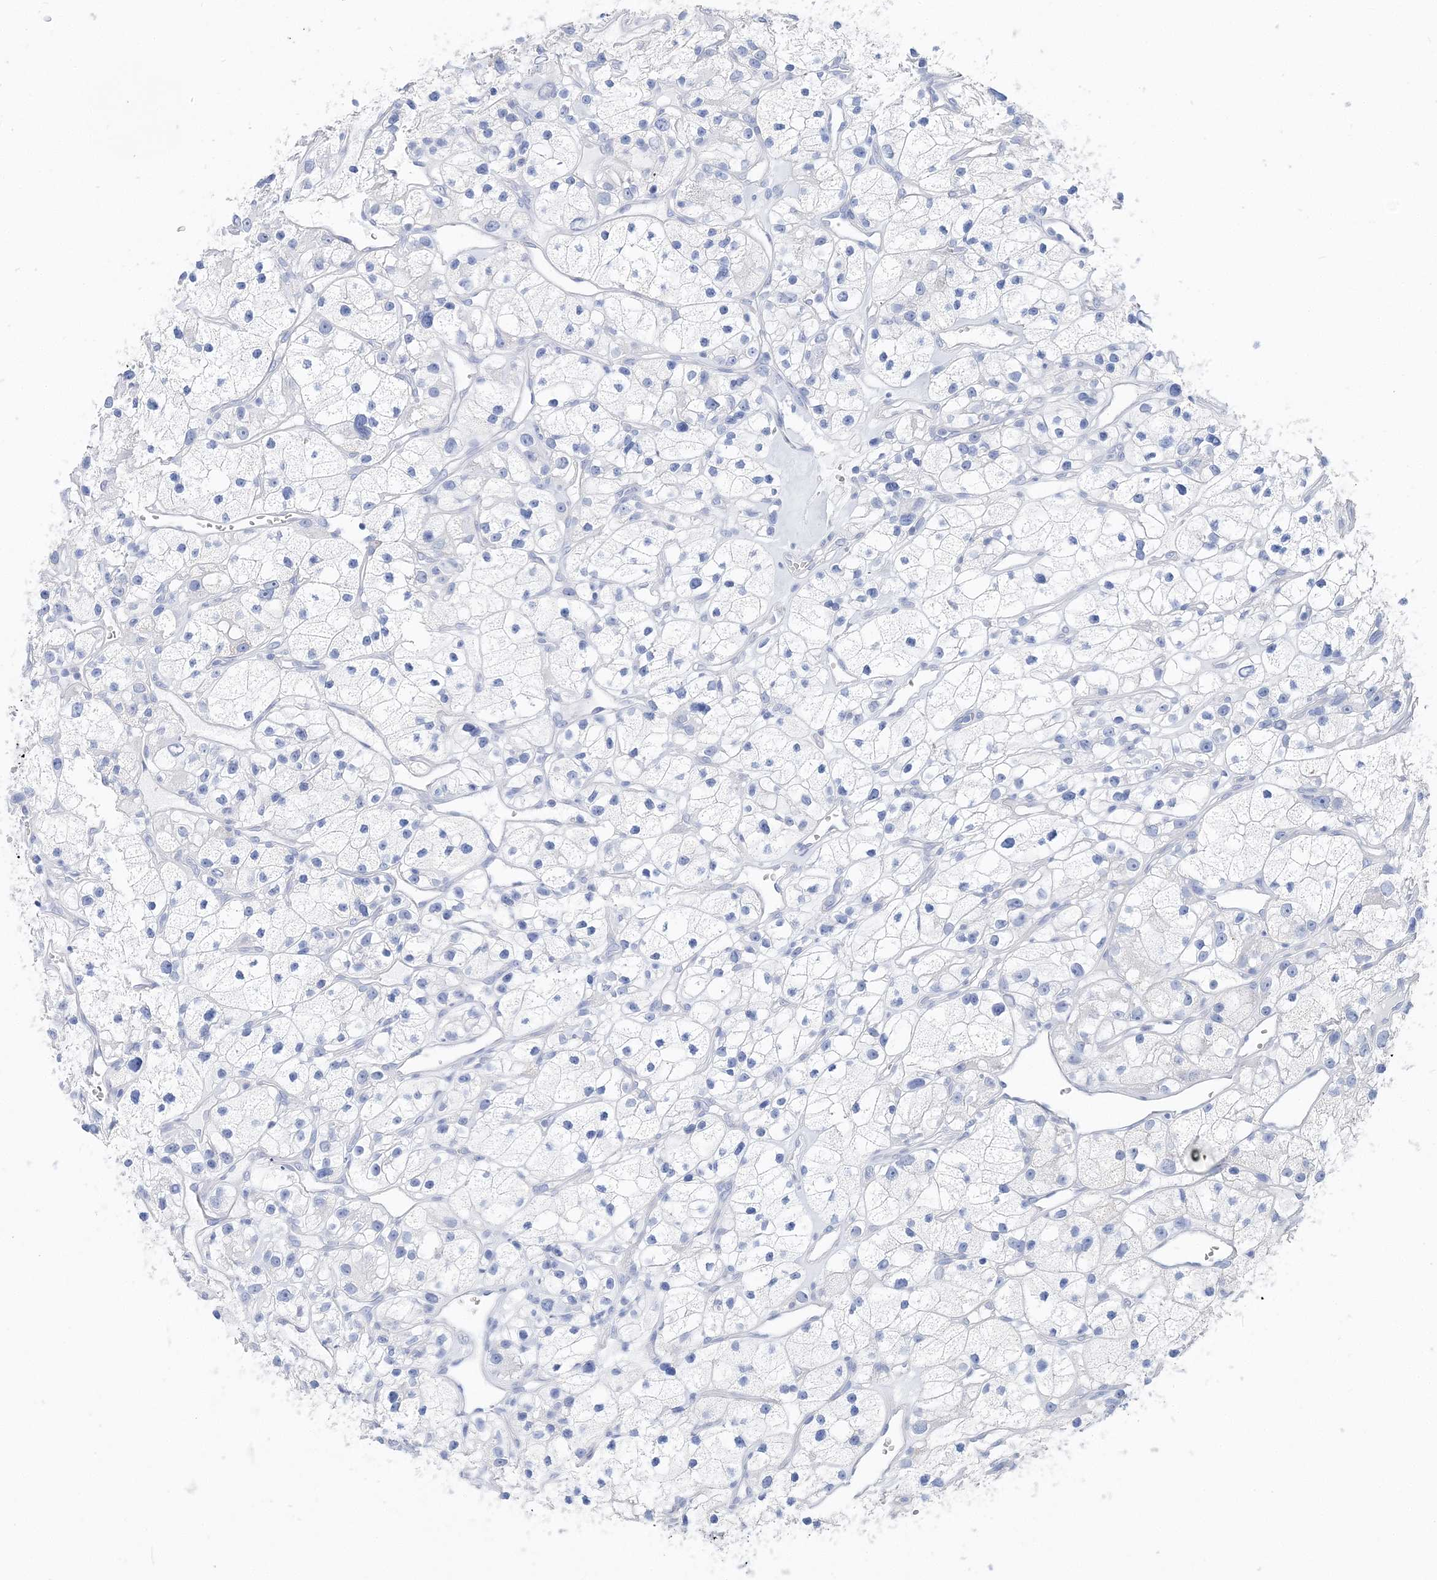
{"staining": {"intensity": "negative", "quantity": "none", "location": "none"}, "tissue": "renal cancer", "cell_type": "Tumor cells", "image_type": "cancer", "snomed": [{"axis": "morphology", "description": "Adenocarcinoma, NOS"}, {"axis": "topography", "description": "Kidney"}], "caption": "Renal adenocarcinoma was stained to show a protein in brown. There is no significant staining in tumor cells.", "gene": "TSPYL6", "patient": {"sex": "female", "age": 57}}